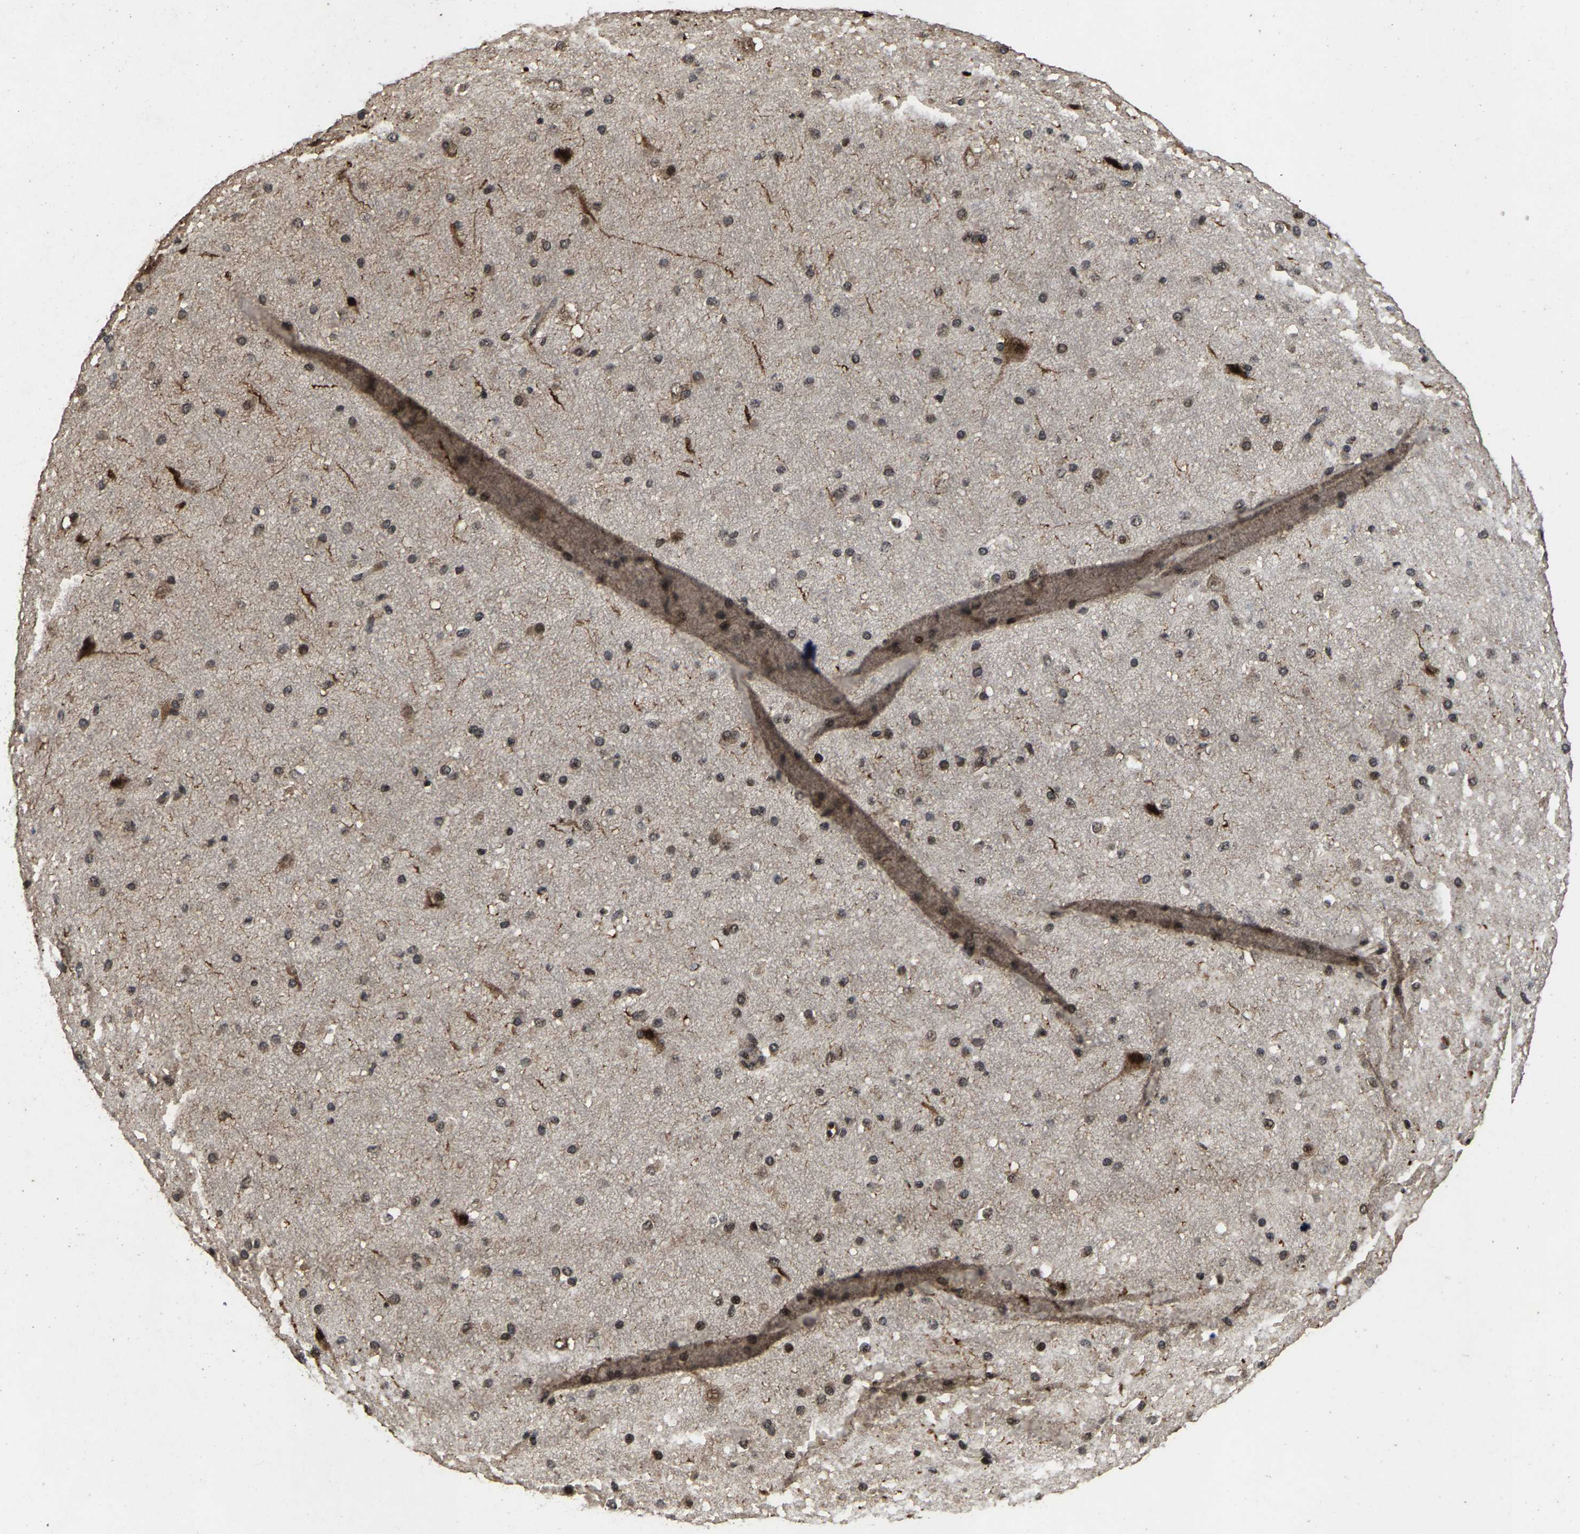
{"staining": {"intensity": "moderate", "quantity": "25%-75%", "location": "nuclear"}, "tissue": "cerebral cortex", "cell_type": "Endothelial cells", "image_type": "normal", "snomed": [{"axis": "morphology", "description": "Normal tissue, NOS"}, {"axis": "morphology", "description": "Developmental malformation"}, {"axis": "topography", "description": "Cerebral cortex"}], "caption": "Immunohistochemical staining of unremarkable cerebral cortex displays moderate nuclear protein expression in about 25%-75% of endothelial cells.", "gene": "HAUS6", "patient": {"sex": "female", "age": 30}}